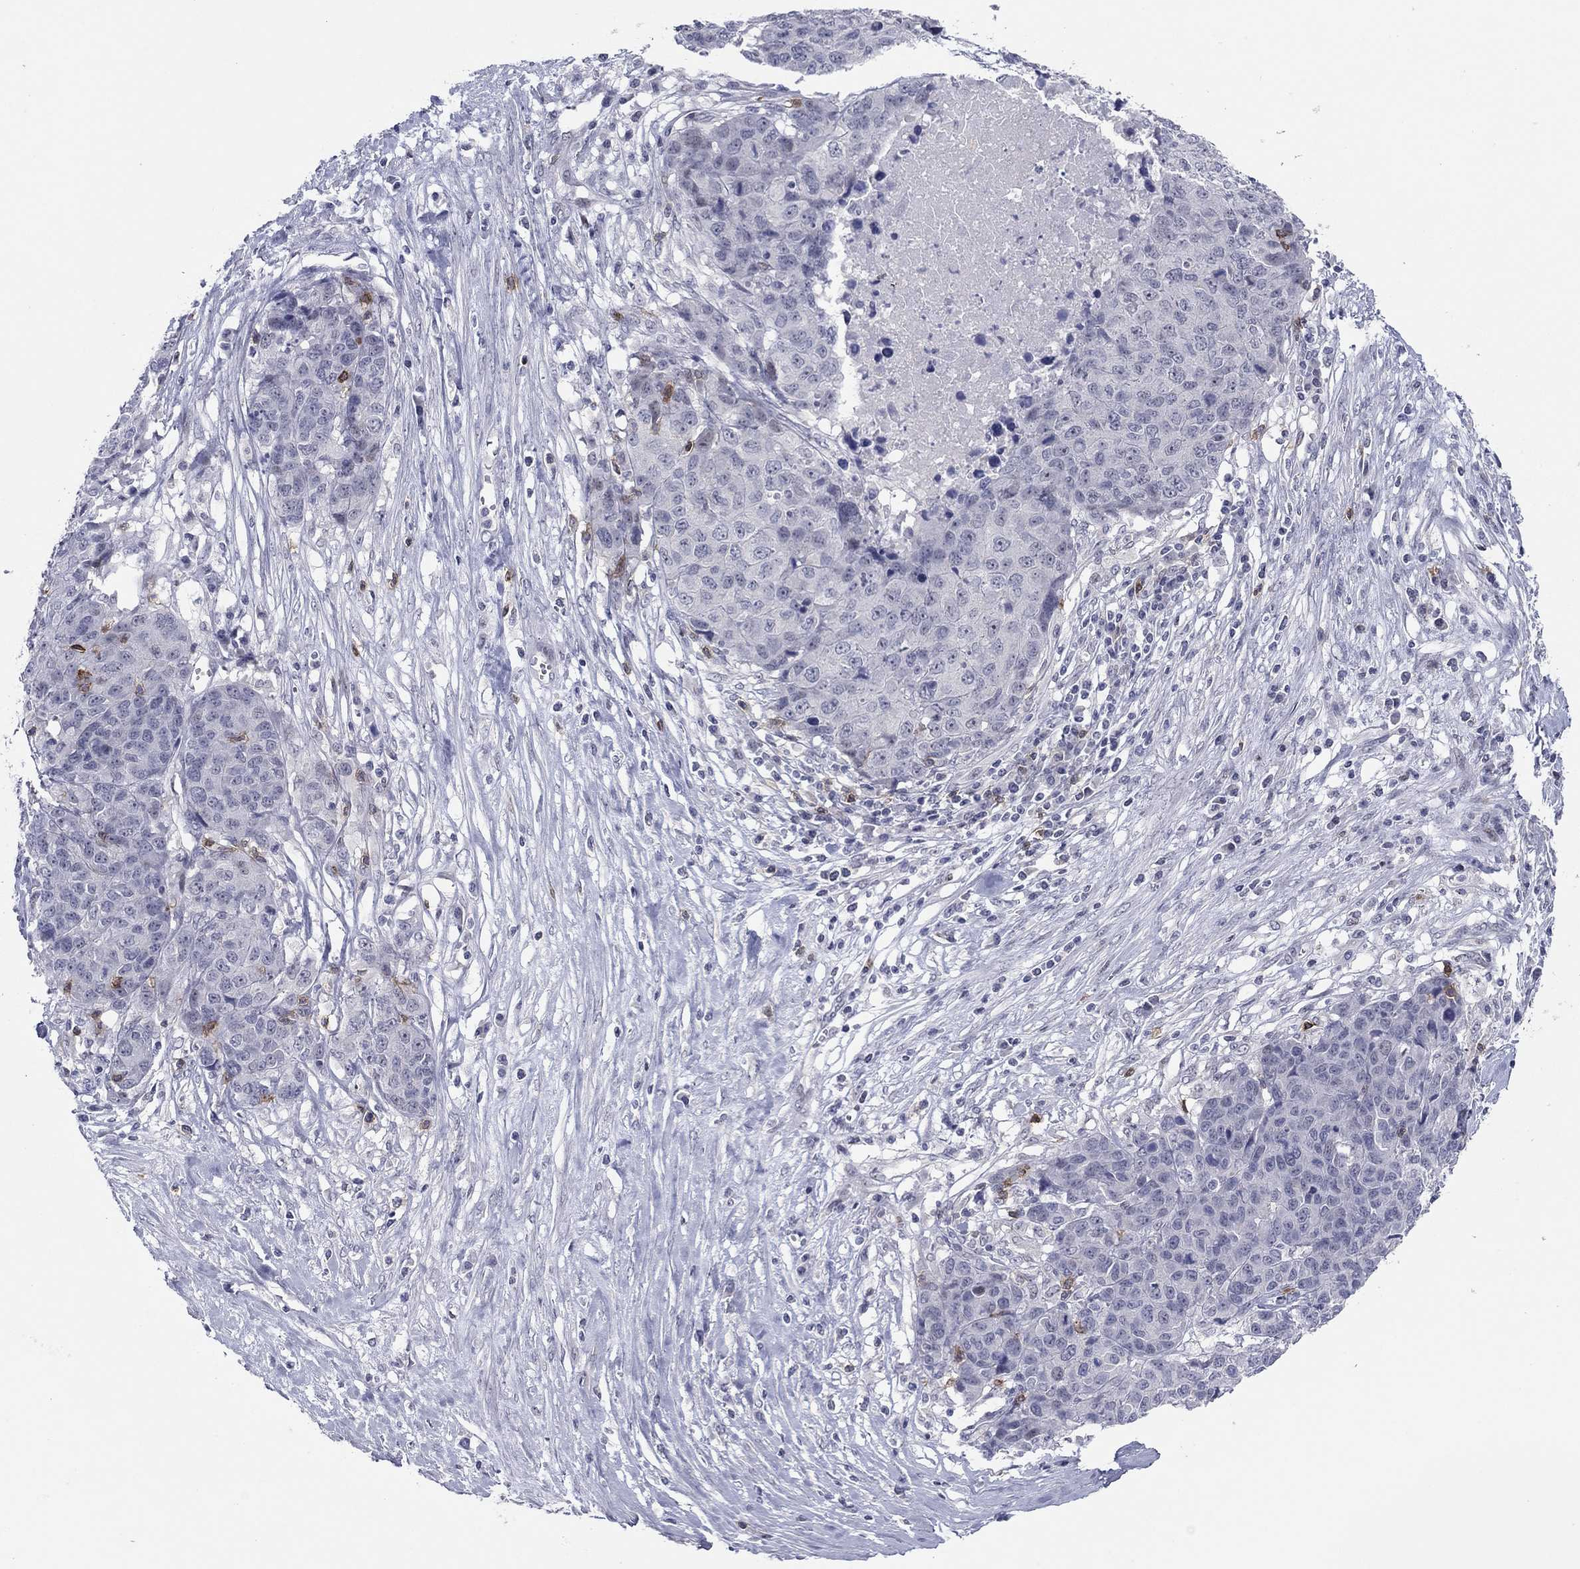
{"staining": {"intensity": "negative", "quantity": "none", "location": "none"}, "tissue": "ovarian cancer", "cell_type": "Tumor cells", "image_type": "cancer", "snomed": [{"axis": "morphology", "description": "Cystadenocarcinoma, serous, NOS"}, {"axis": "topography", "description": "Ovary"}], "caption": "Histopathology image shows no protein positivity in tumor cells of serous cystadenocarcinoma (ovarian) tissue.", "gene": "ITGAE", "patient": {"sex": "female", "age": 87}}